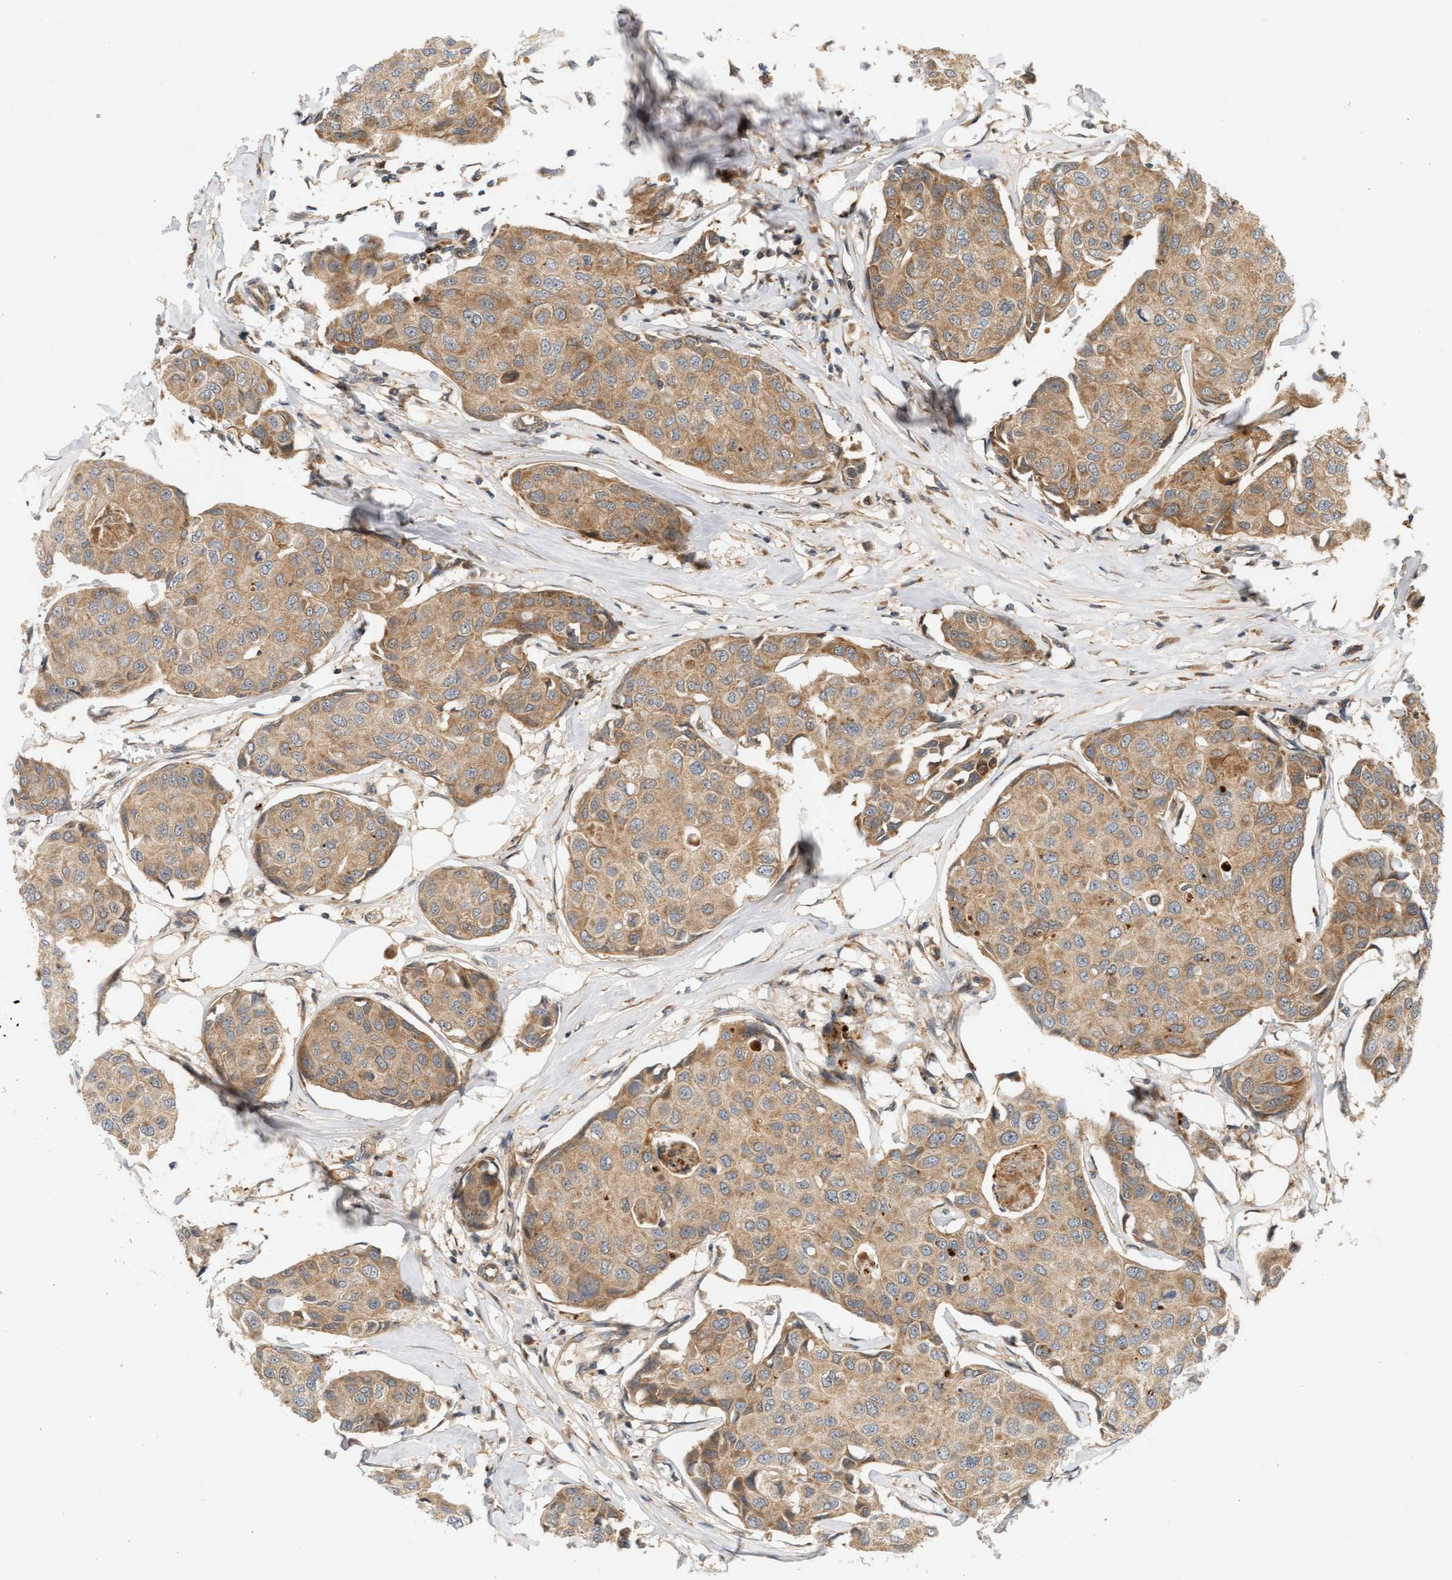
{"staining": {"intensity": "moderate", "quantity": ">75%", "location": "cytoplasmic/membranous"}, "tissue": "breast cancer", "cell_type": "Tumor cells", "image_type": "cancer", "snomed": [{"axis": "morphology", "description": "Duct carcinoma"}, {"axis": "topography", "description": "Breast"}], "caption": "Protein staining by IHC displays moderate cytoplasmic/membranous positivity in approximately >75% of tumor cells in breast cancer. (Stains: DAB in brown, nuclei in blue, Microscopy: brightfield microscopy at high magnification).", "gene": "BAHCC1", "patient": {"sex": "female", "age": 80}}